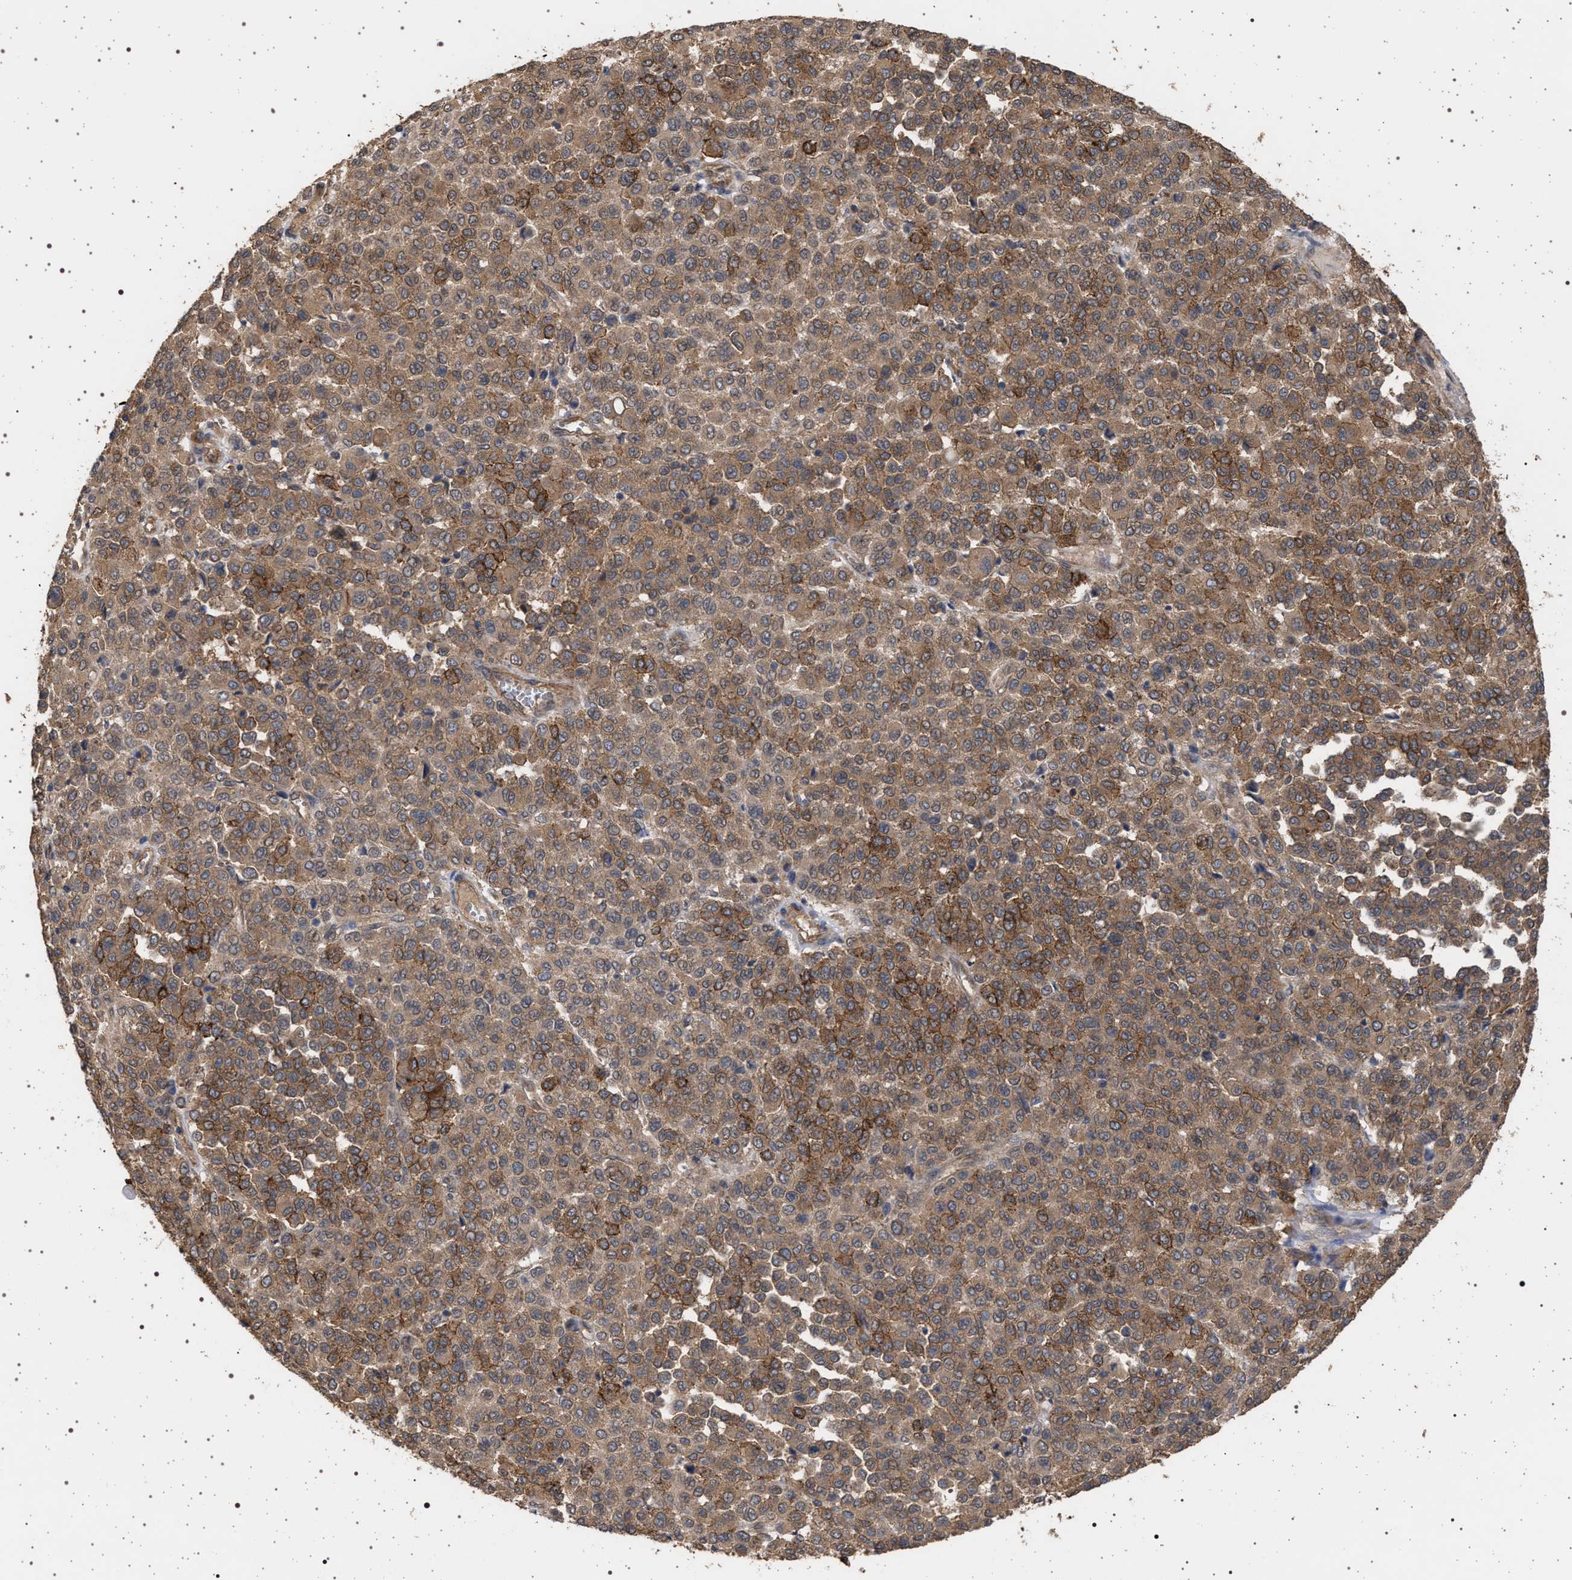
{"staining": {"intensity": "strong", "quantity": ">75%", "location": "cytoplasmic/membranous"}, "tissue": "melanoma", "cell_type": "Tumor cells", "image_type": "cancer", "snomed": [{"axis": "morphology", "description": "Malignant melanoma, Metastatic site"}, {"axis": "topography", "description": "Pancreas"}], "caption": "The image demonstrates a brown stain indicating the presence of a protein in the cytoplasmic/membranous of tumor cells in malignant melanoma (metastatic site).", "gene": "IFT20", "patient": {"sex": "female", "age": 30}}